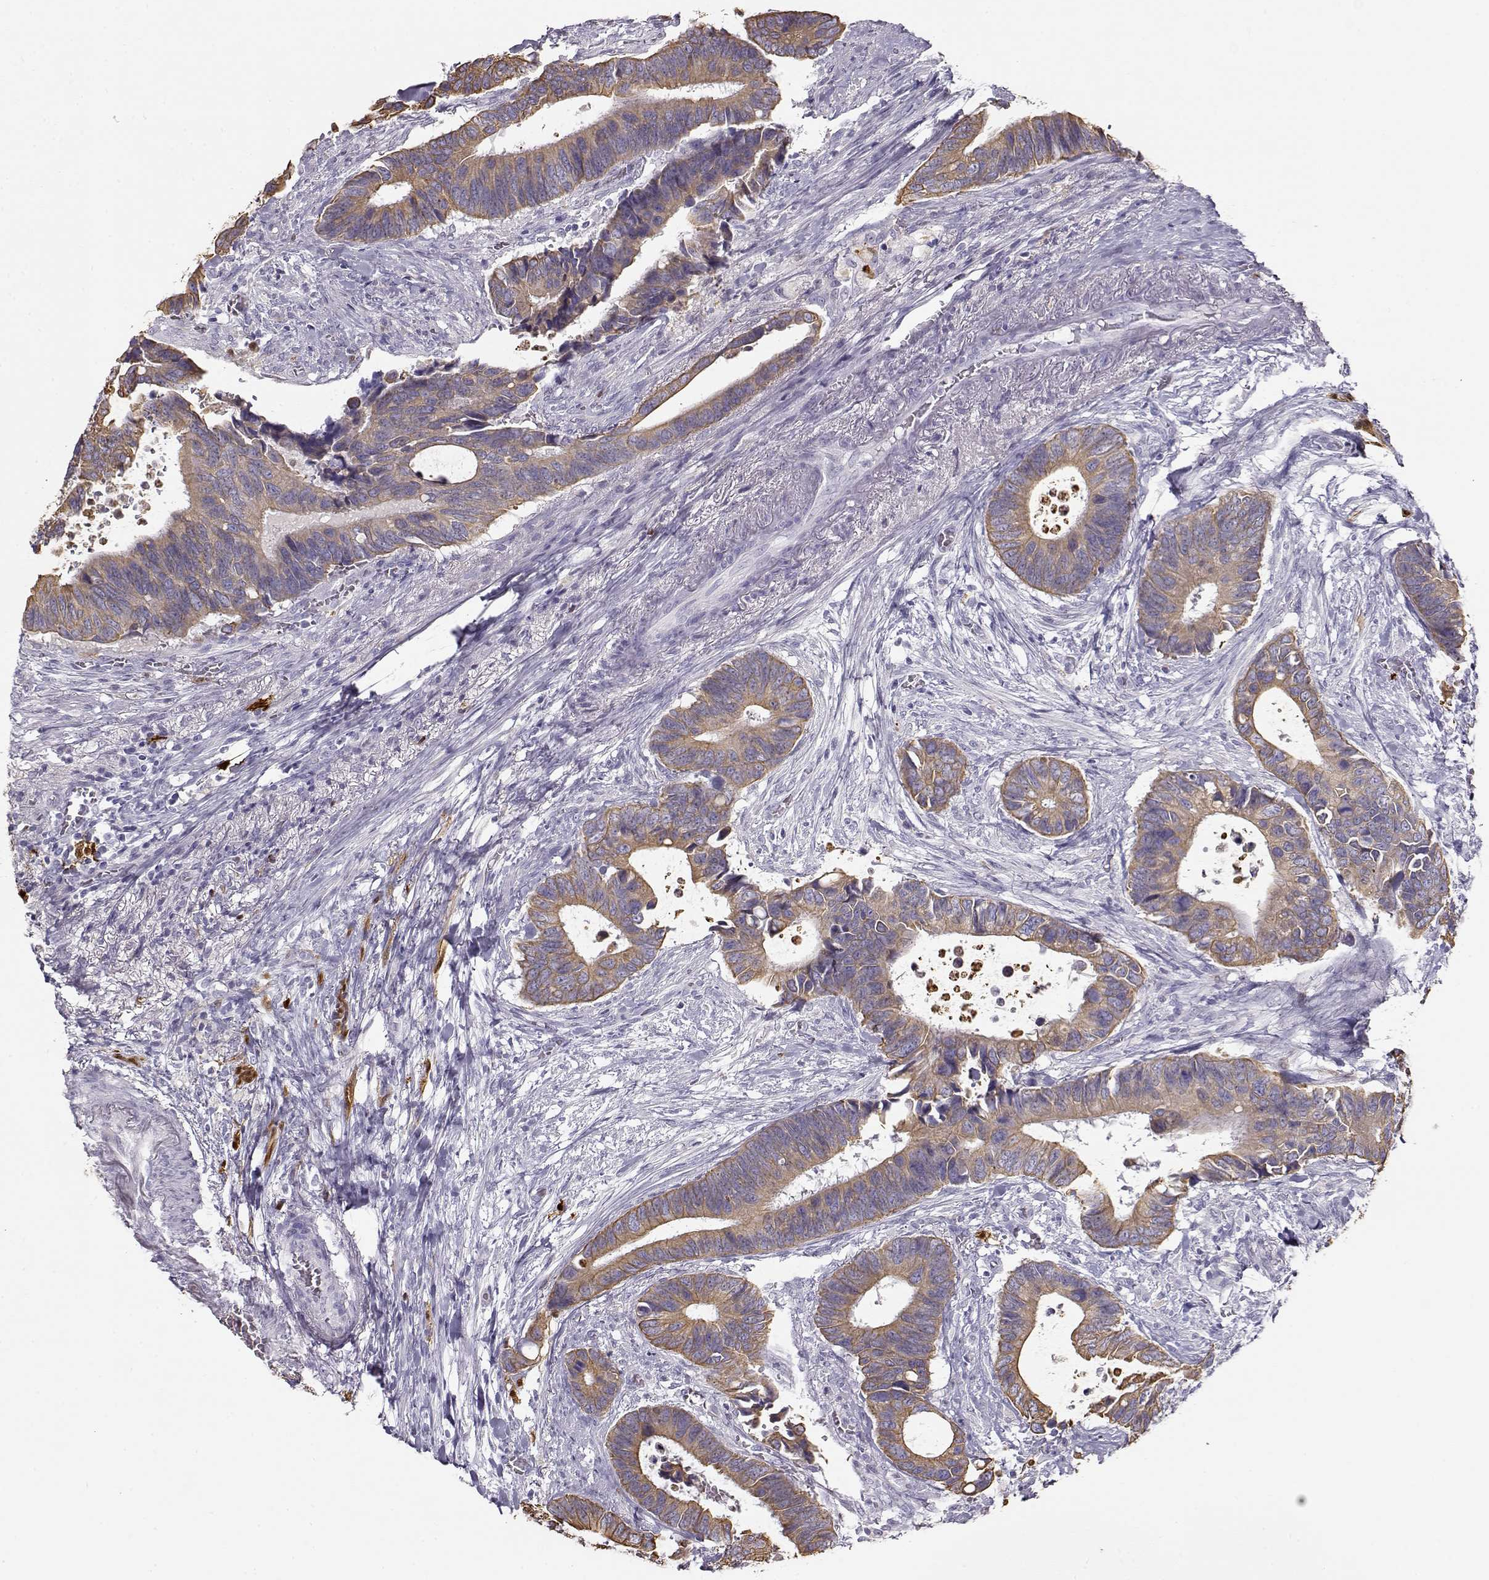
{"staining": {"intensity": "weak", "quantity": ">75%", "location": "cytoplasmic/membranous"}, "tissue": "colorectal cancer", "cell_type": "Tumor cells", "image_type": "cancer", "snomed": [{"axis": "morphology", "description": "Adenocarcinoma, NOS"}, {"axis": "topography", "description": "Colon"}], "caption": "Human colorectal cancer (adenocarcinoma) stained with a protein marker displays weak staining in tumor cells.", "gene": "S100B", "patient": {"sex": "male", "age": 49}}